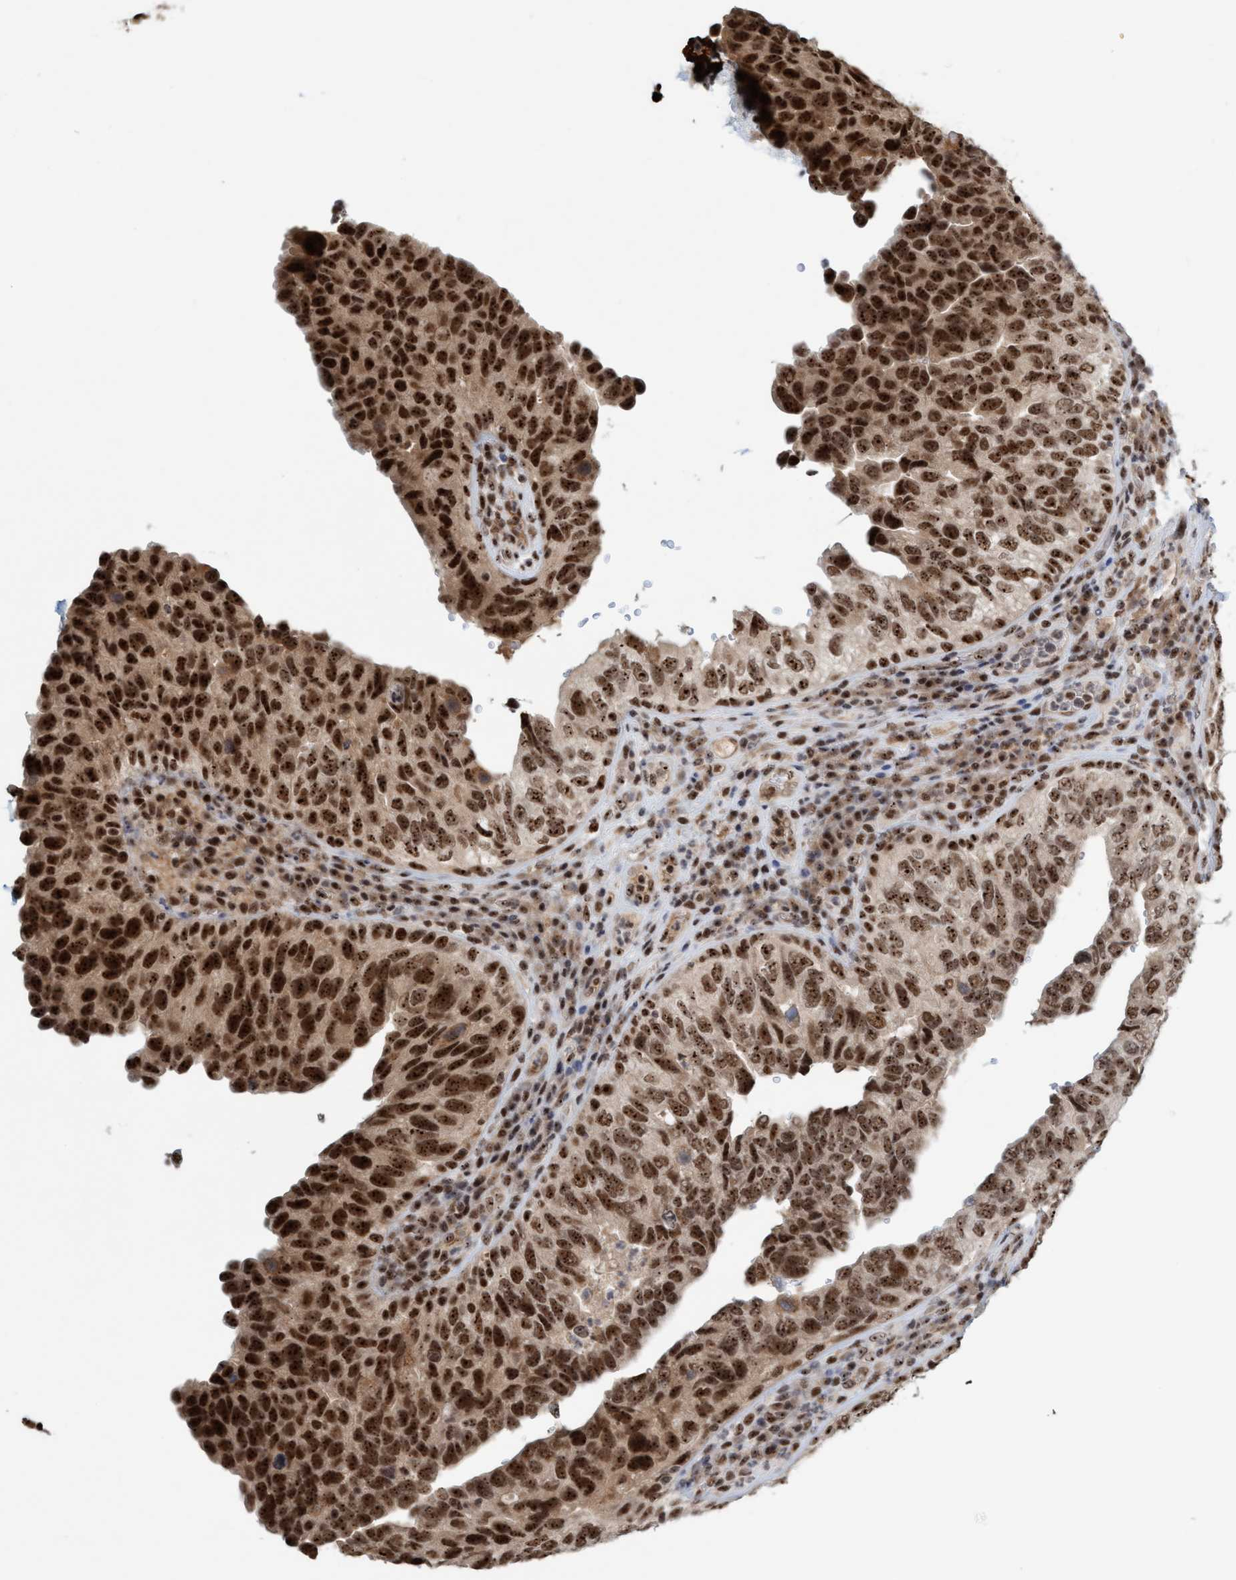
{"staining": {"intensity": "strong", "quantity": ">75%", "location": "nuclear"}, "tissue": "urothelial cancer", "cell_type": "Tumor cells", "image_type": "cancer", "snomed": [{"axis": "morphology", "description": "Urothelial carcinoma, High grade"}, {"axis": "topography", "description": "Urinary bladder"}], "caption": "A brown stain highlights strong nuclear expression of a protein in urothelial cancer tumor cells.", "gene": "SMCR8", "patient": {"sex": "female", "age": 82}}